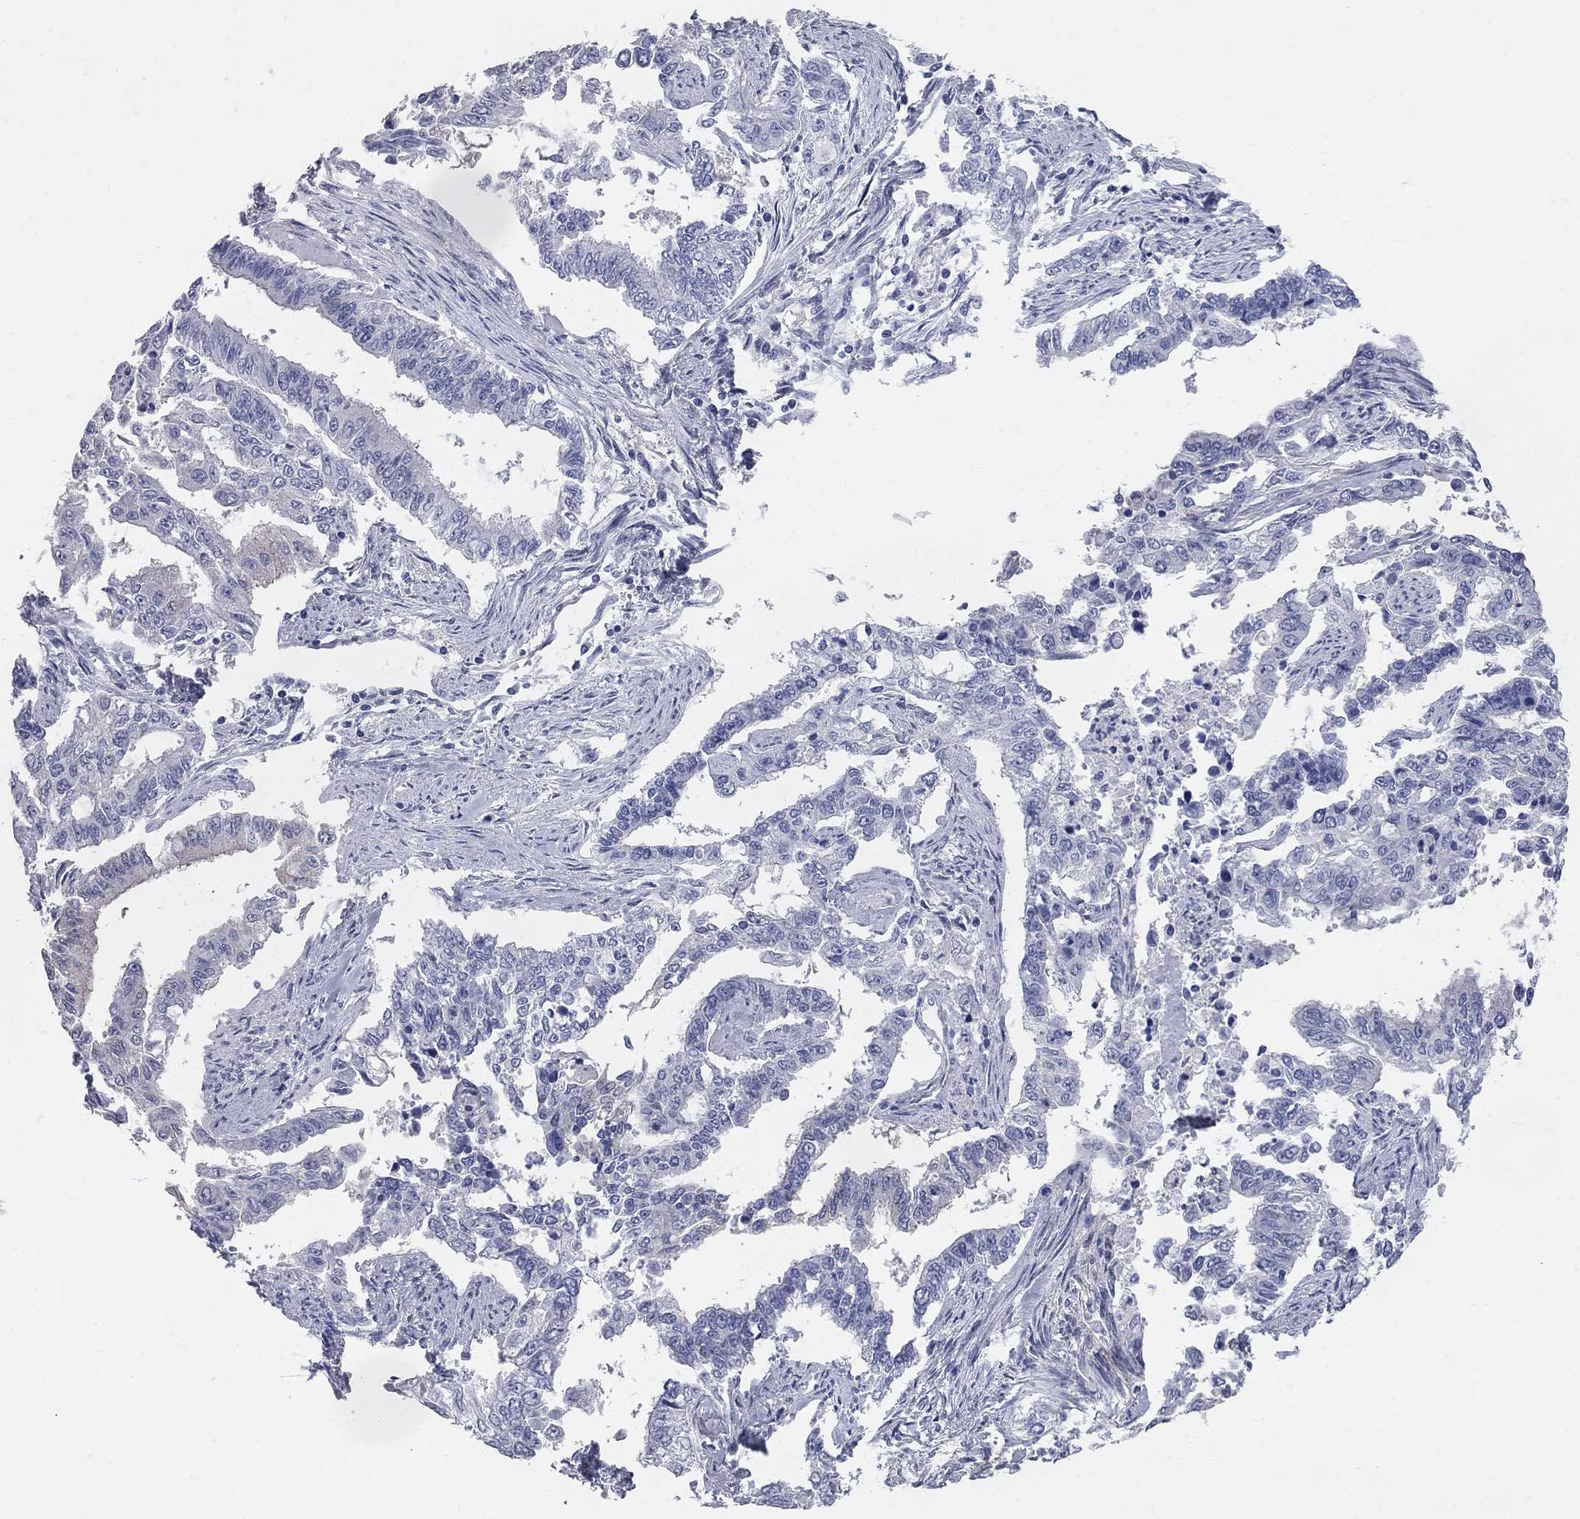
{"staining": {"intensity": "negative", "quantity": "none", "location": "none"}, "tissue": "endometrial cancer", "cell_type": "Tumor cells", "image_type": "cancer", "snomed": [{"axis": "morphology", "description": "Adenocarcinoma, NOS"}, {"axis": "topography", "description": "Uterus"}], "caption": "This is an IHC histopathology image of endometrial cancer. There is no staining in tumor cells.", "gene": "AOX1", "patient": {"sex": "female", "age": 59}}